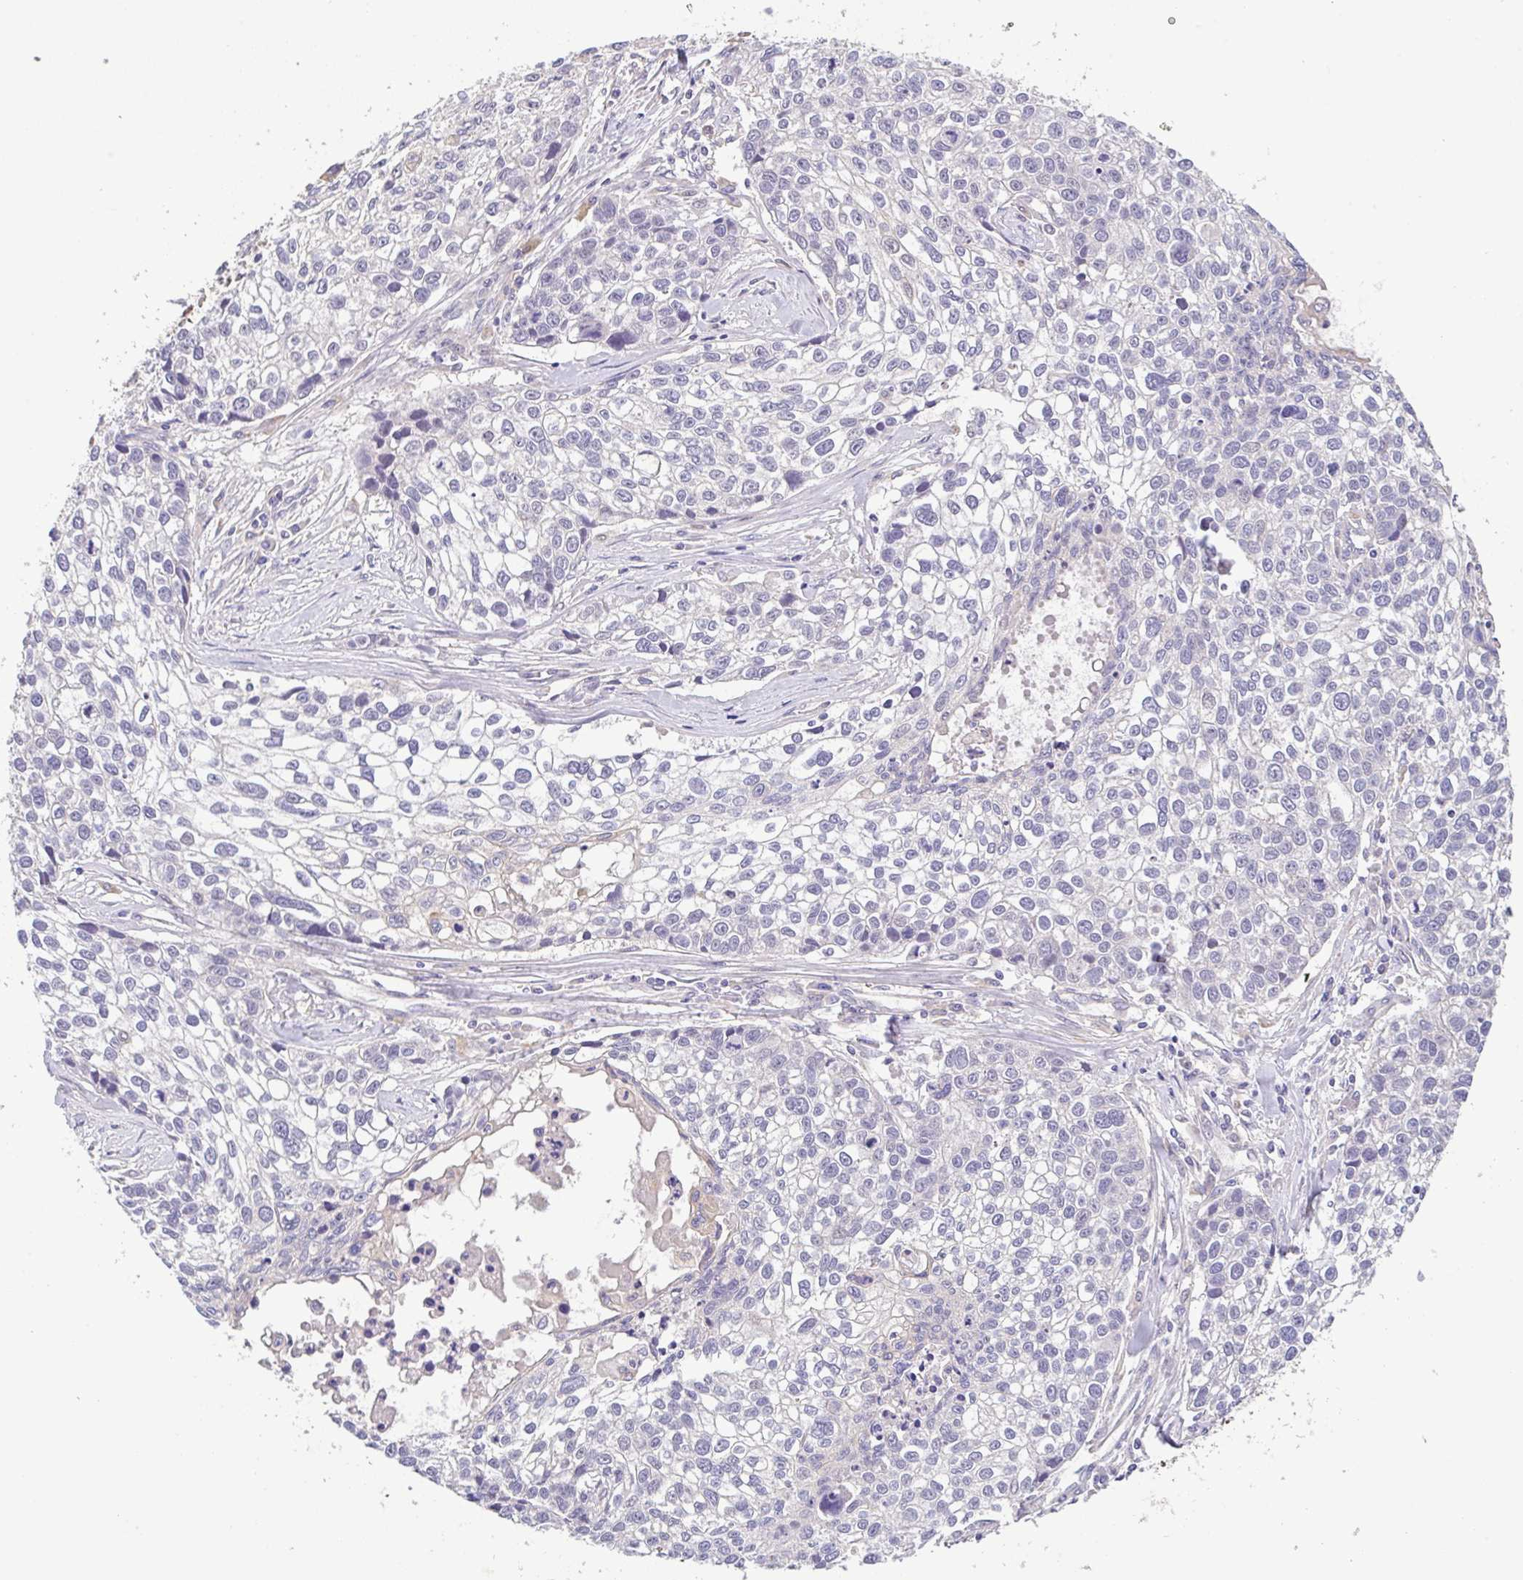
{"staining": {"intensity": "negative", "quantity": "none", "location": "none"}, "tissue": "lung cancer", "cell_type": "Tumor cells", "image_type": "cancer", "snomed": [{"axis": "morphology", "description": "Squamous cell carcinoma, NOS"}, {"axis": "topography", "description": "Lung"}], "caption": "An image of squamous cell carcinoma (lung) stained for a protein reveals no brown staining in tumor cells. (Brightfield microscopy of DAB (3,3'-diaminobenzidine) IHC at high magnification).", "gene": "EPN3", "patient": {"sex": "male", "age": 74}}